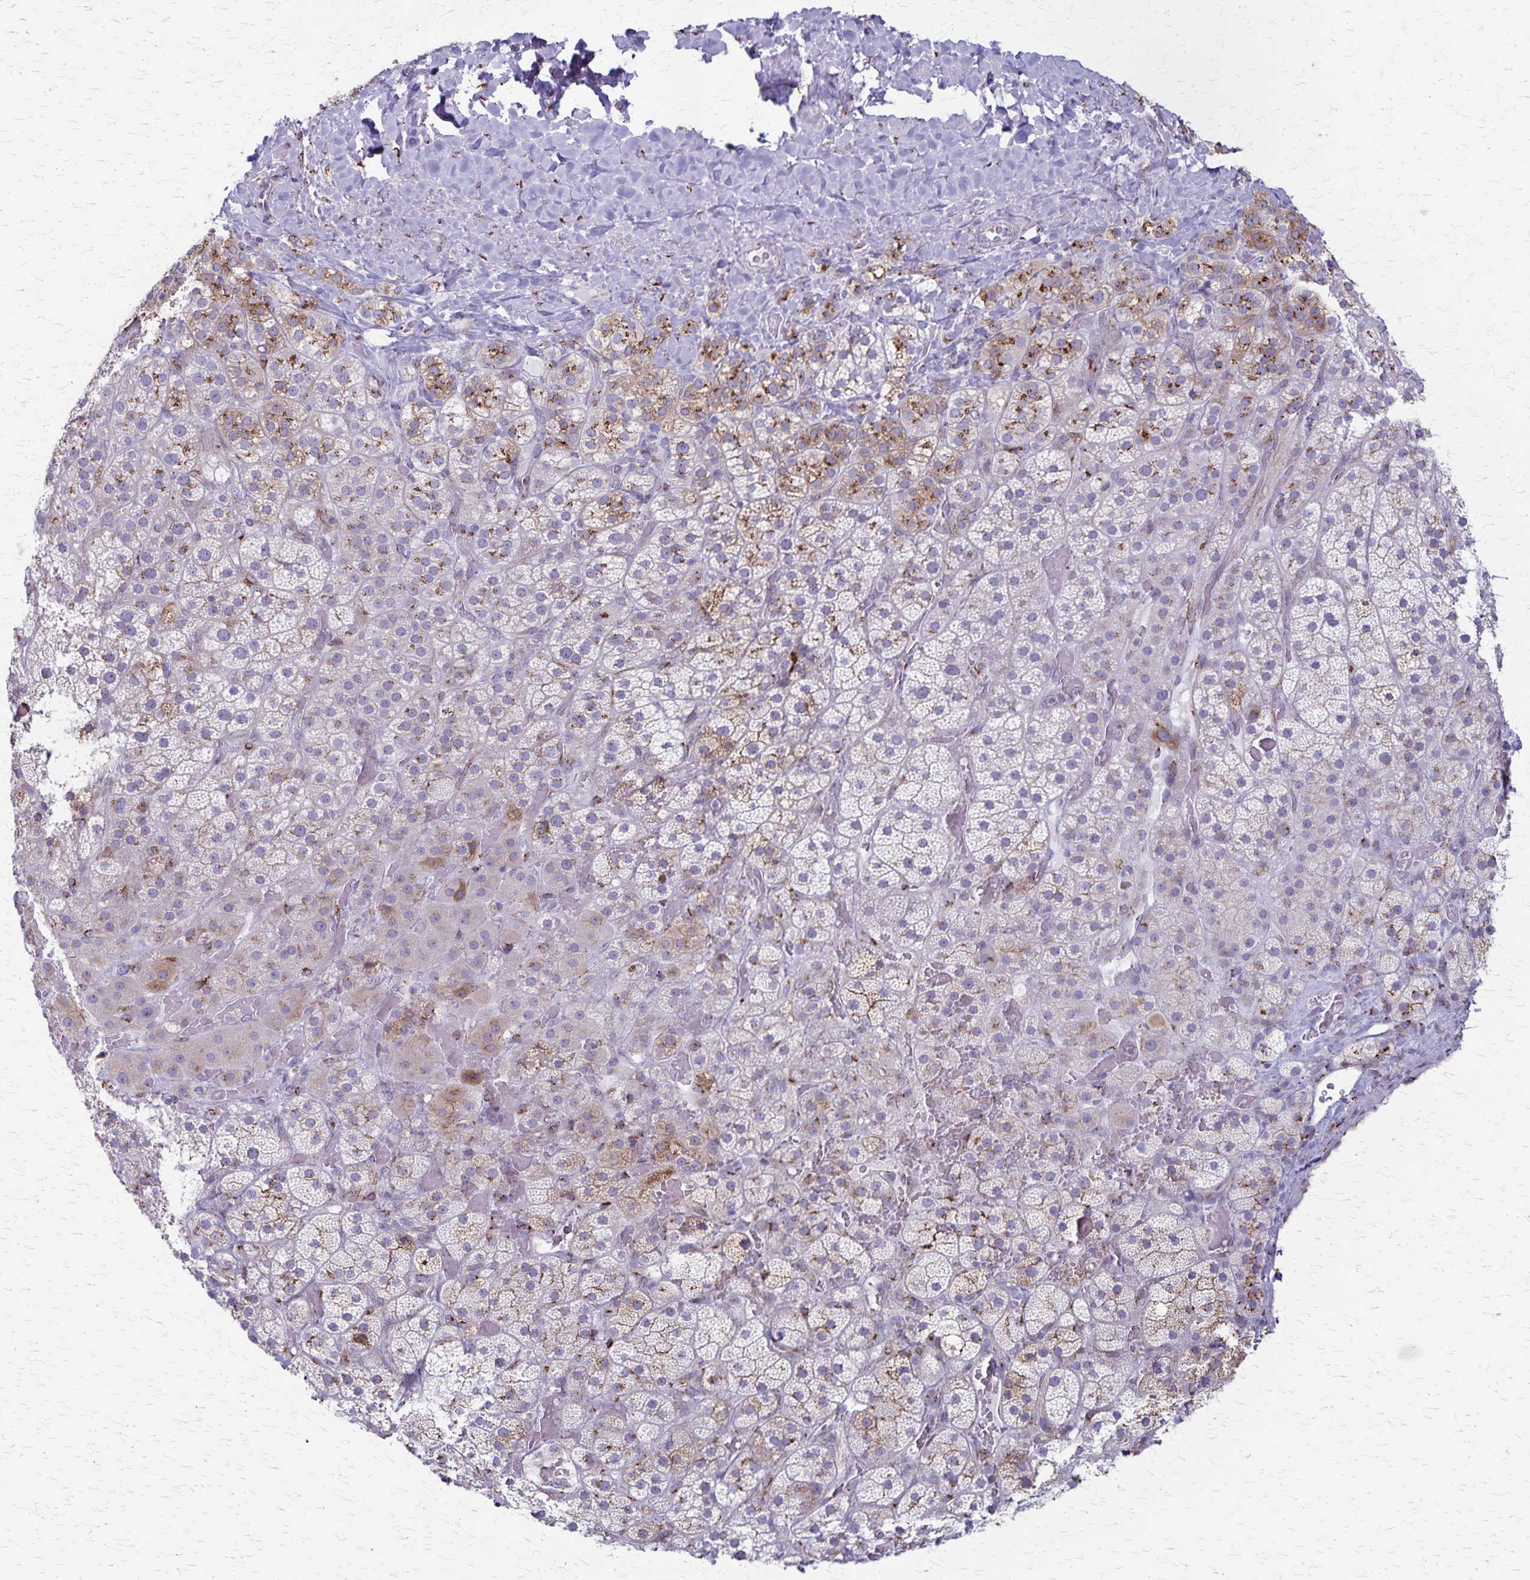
{"staining": {"intensity": "moderate", "quantity": "25%-75%", "location": "cytoplasmic/membranous"}, "tissue": "adrenal gland", "cell_type": "Glandular cells", "image_type": "normal", "snomed": [{"axis": "morphology", "description": "Normal tissue, NOS"}, {"axis": "topography", "description": "Adrenal gland"}], "caption": "Immunohistochemical staining of benign human adrenal gland displays 25%-75% levels of moderate cytoplasmic/membranous protein positivity in about 25%-75% of glandular cells.", "gene": "MCFD2", "patient": {"sex": "male", "age": 57}}